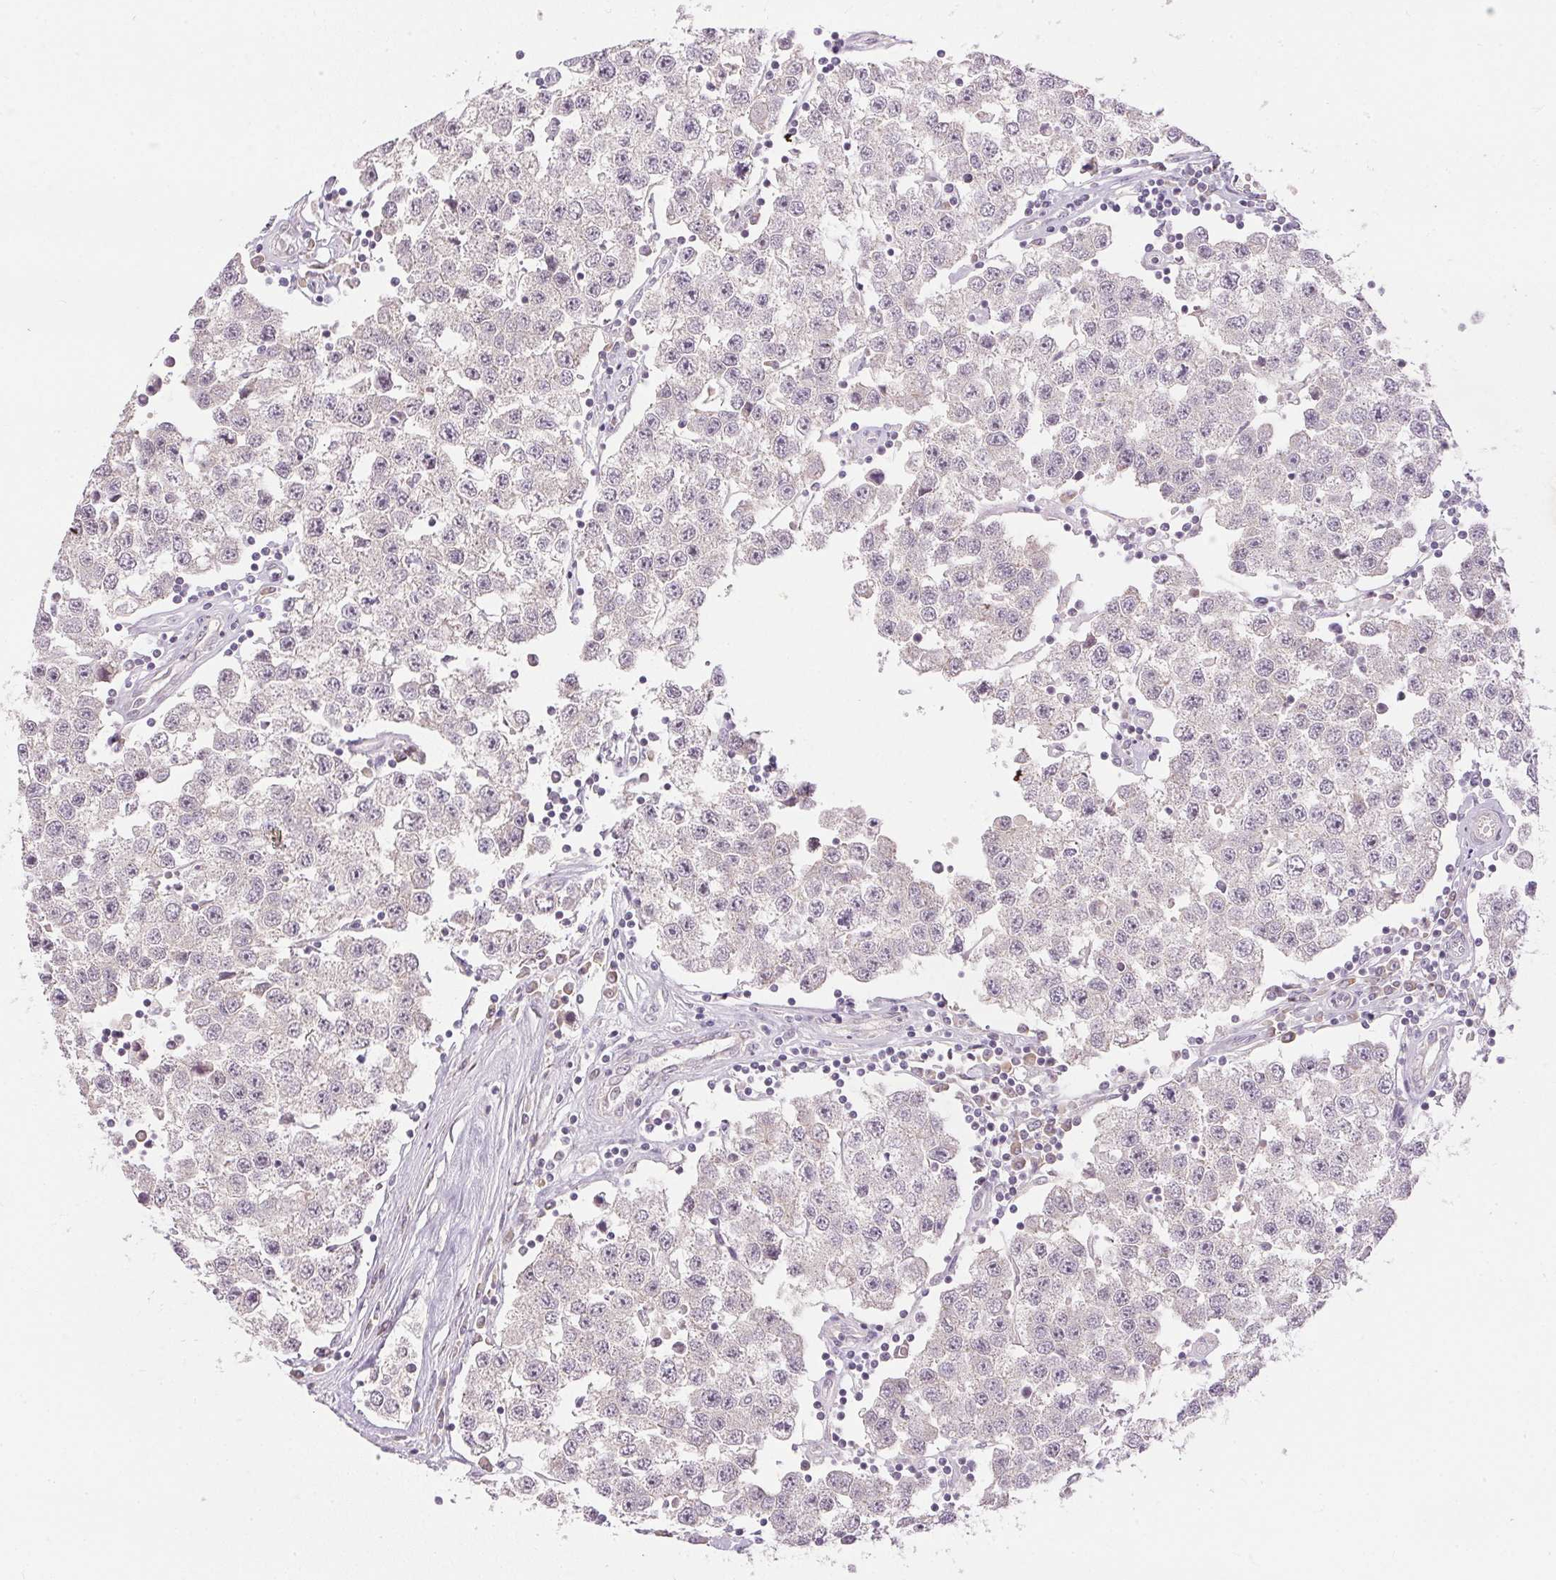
{"staining": {"intensity": "negative", "quantity": "none", "location": "none"}, "tissue": "testis cancer", "cell_type": "Tumor cells", "image_type": "cancer", "snomed": [{"axis": "morphology", "description": "Seminoma, NOS"}, {"axis": "topography", "description": "Testis"}], "caption": "The photomicrograph reveals no significant expression in tumor cells of seminoma (testis). (DAB IHC with hematoxylin counter stain).", "gene": "TTC23L", "patient": {"sex": "male", "age": 34}}